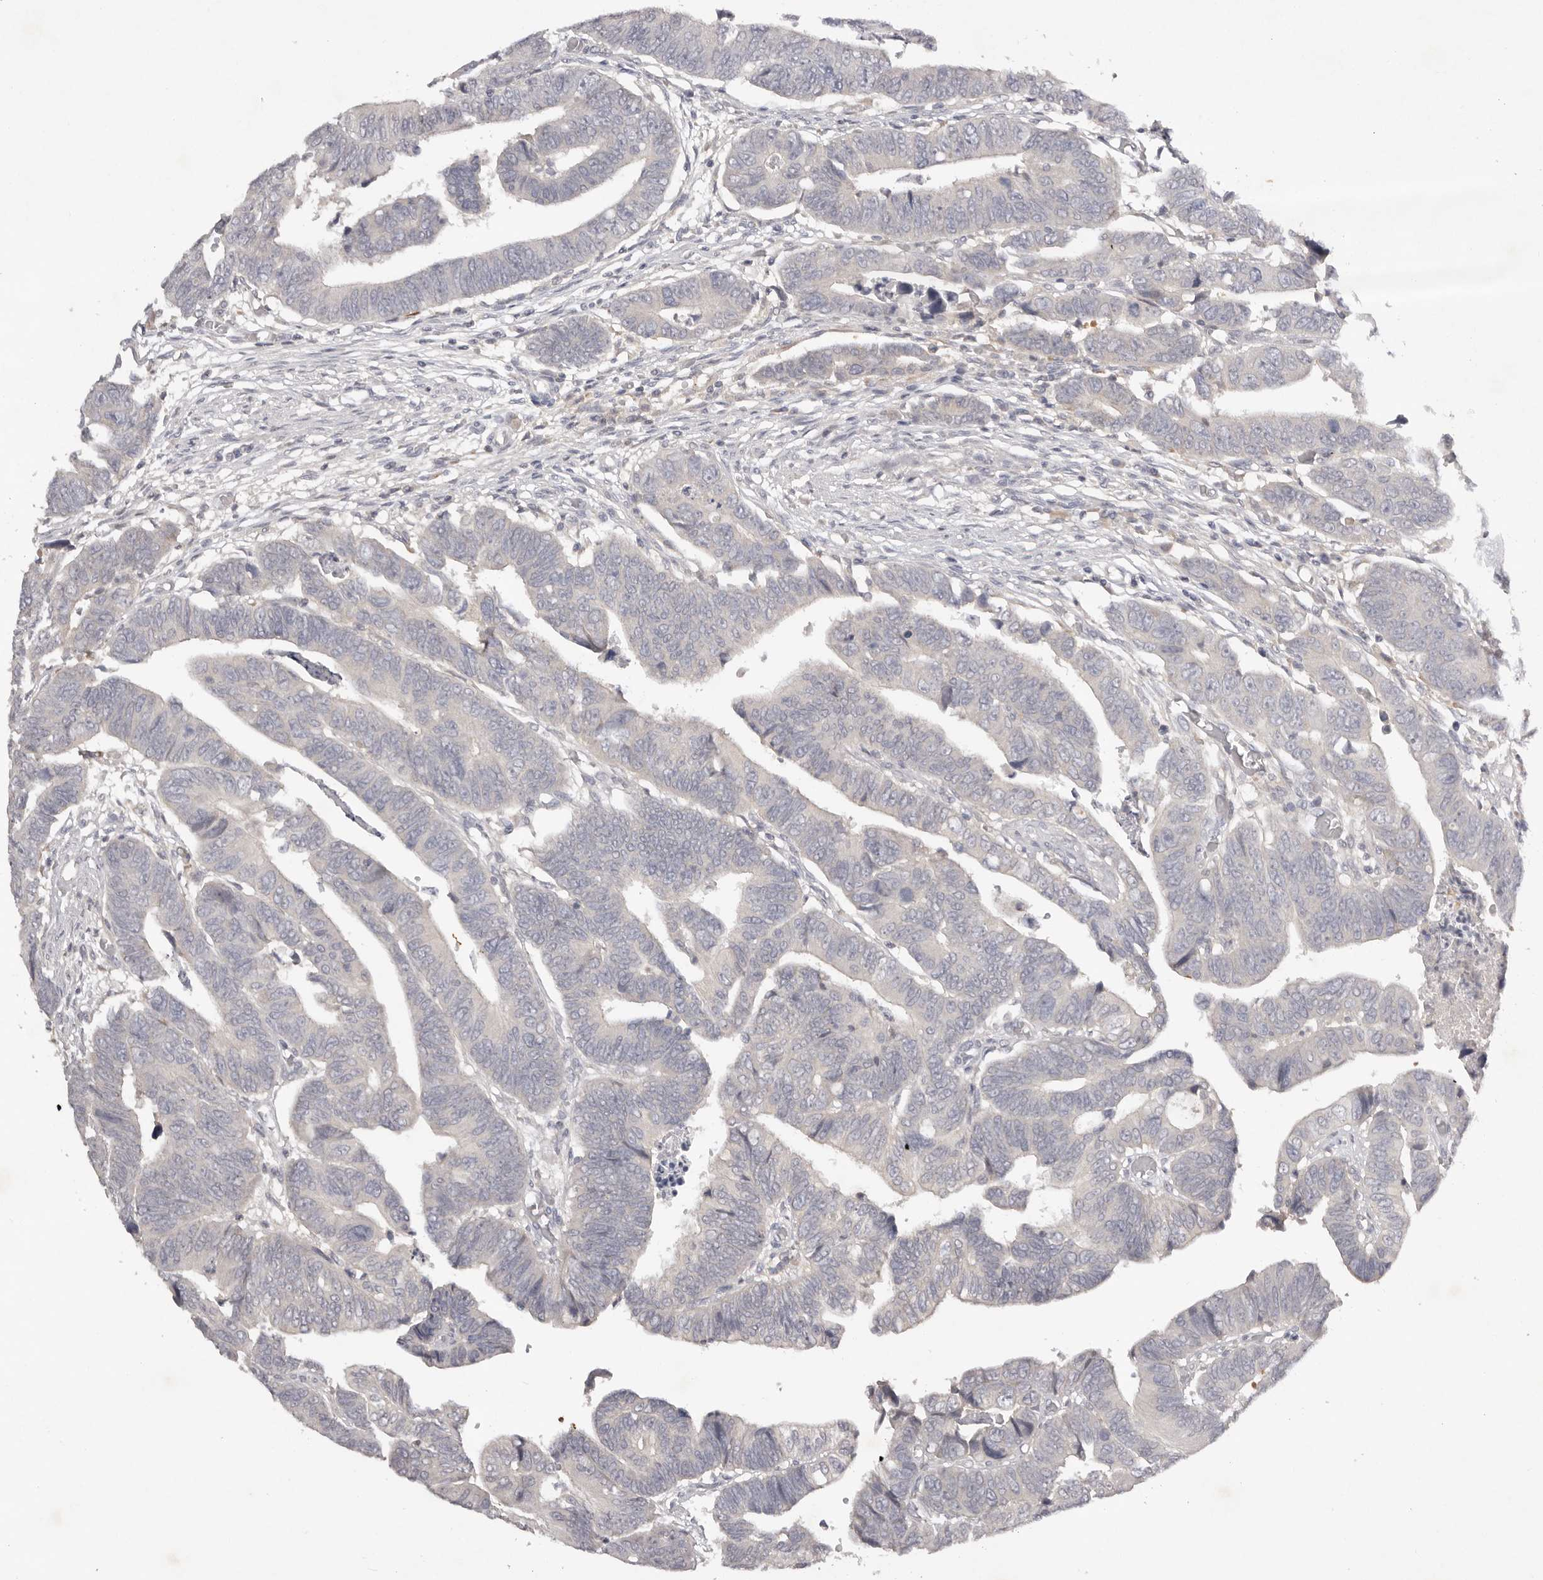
{"staining": {"intensity": "negative", "quantity": "none", "location": "none"}, "tissue": "colorectal cancer", "cell_type": "Tumor cells", "image_type": "cancer", "snomed": [{"axis": "morphology", "description": "Adenocarcinoma, NOS"}, {"axis": "topography", "description": "Rectum"}], "caption": "Tumor cells are negative for brown protein staining in colorectal cancer.", "gene": "SCUBE2", "patient": {"sex": "female", "age": 65}}